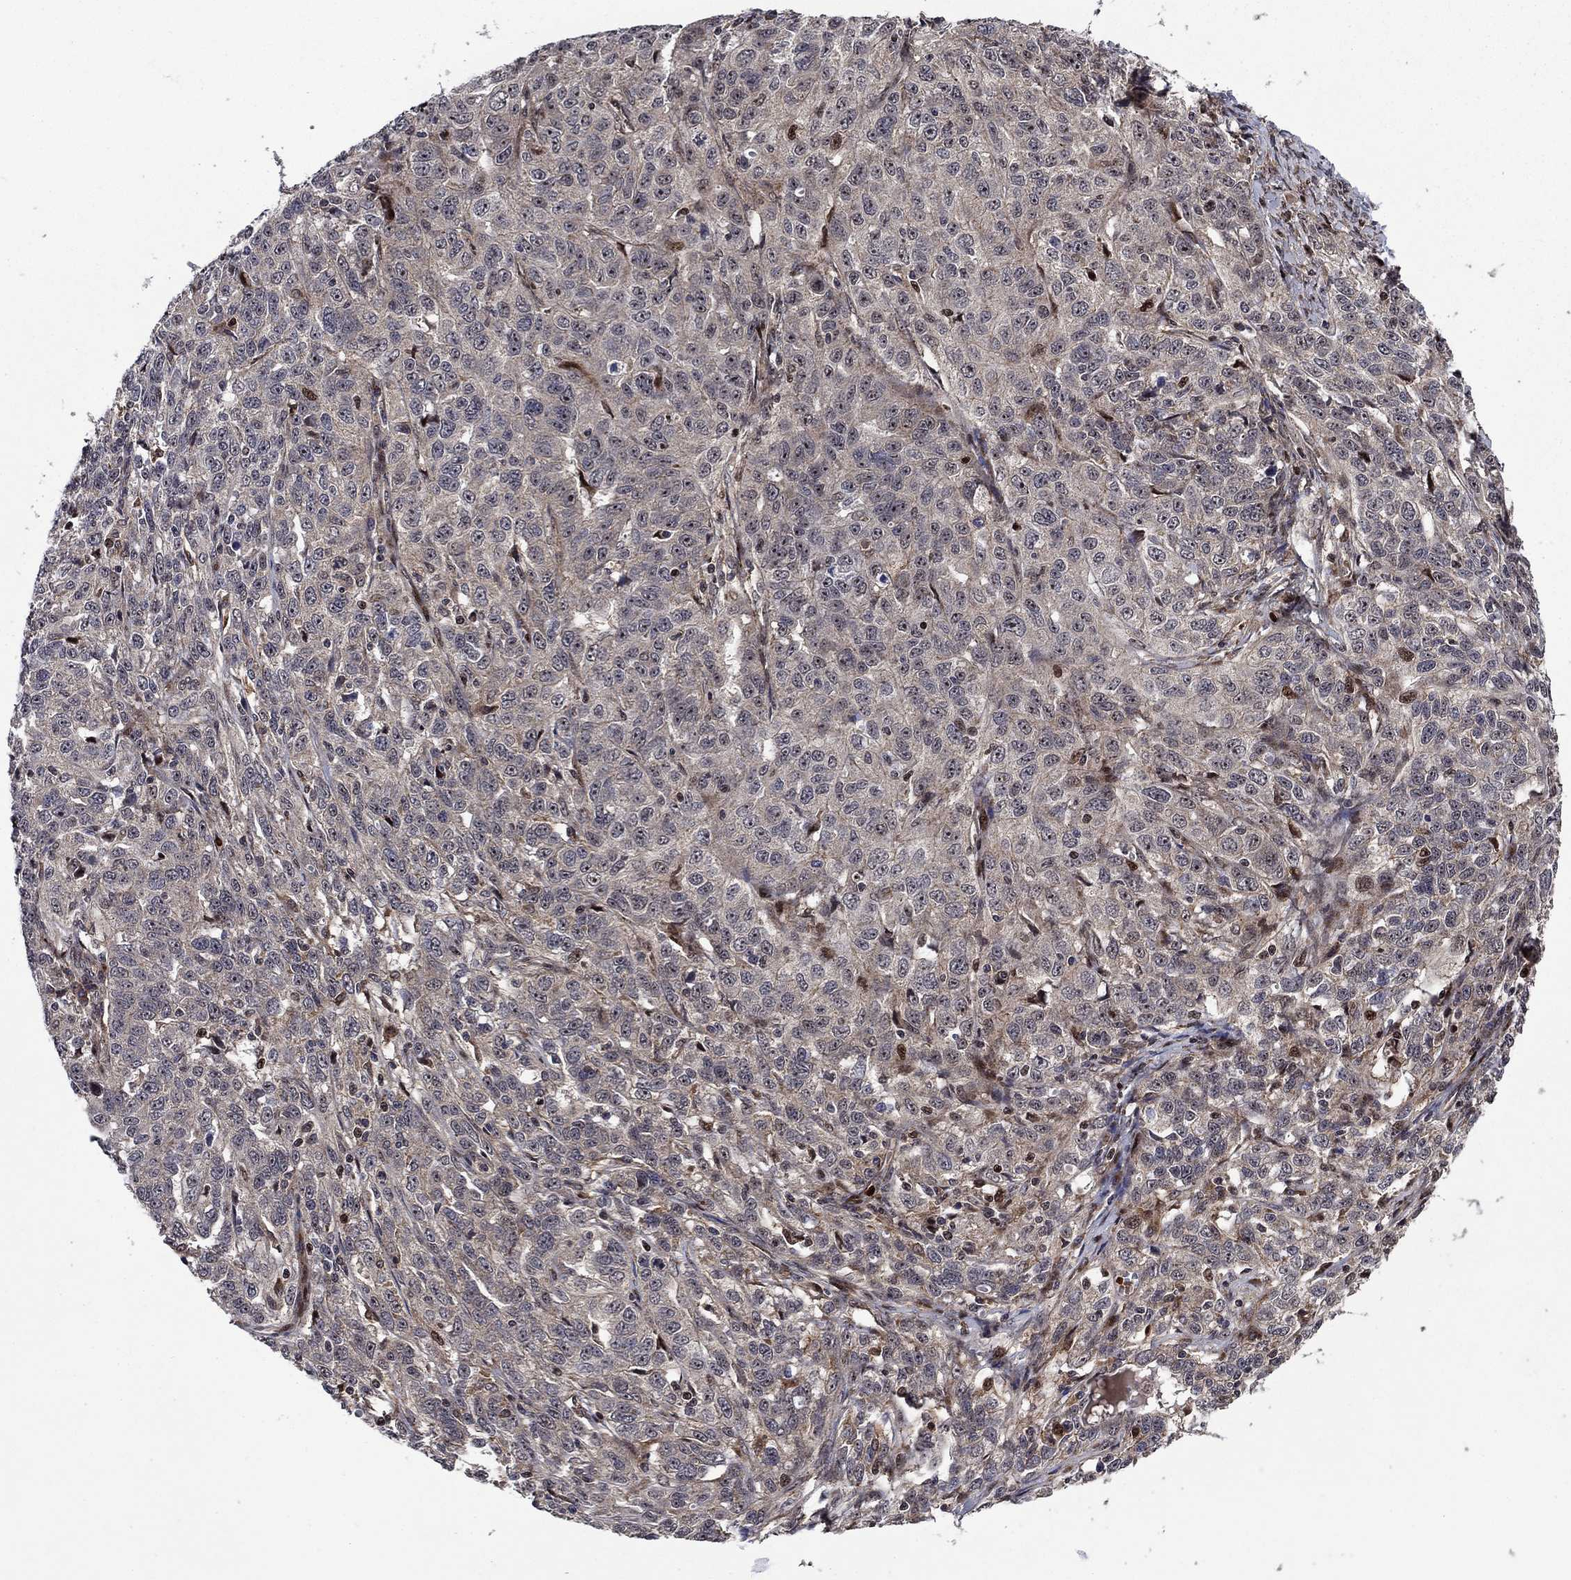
{"staining": {"intensity": "moderate", "quantity": "<25%", "location": "nuclear"}, "tissue": "ovarian cancer", "cell_type": "Tumor cells", "image_type": "cancer", "snomed": [{"axis": "morphology", "description": "Cystadenocarcinoma, serous, NOS"}, {"axis": "topography", "description": "Ovary"}], "caption": "Ovarian serous cystadenocarcinoma was stained to show a protein in brown. There is low levels of moderate nuclear staining in approximately <25% of tumor cells. The staining is performed using DAB (3,3'-diaminobenzidine) brown chromogen to label protein expression. The nuclei are counter-stained blue using hematoxylin.", "gene": "AGTPBP1", "patient": {"sex": "female", "age": 71}}